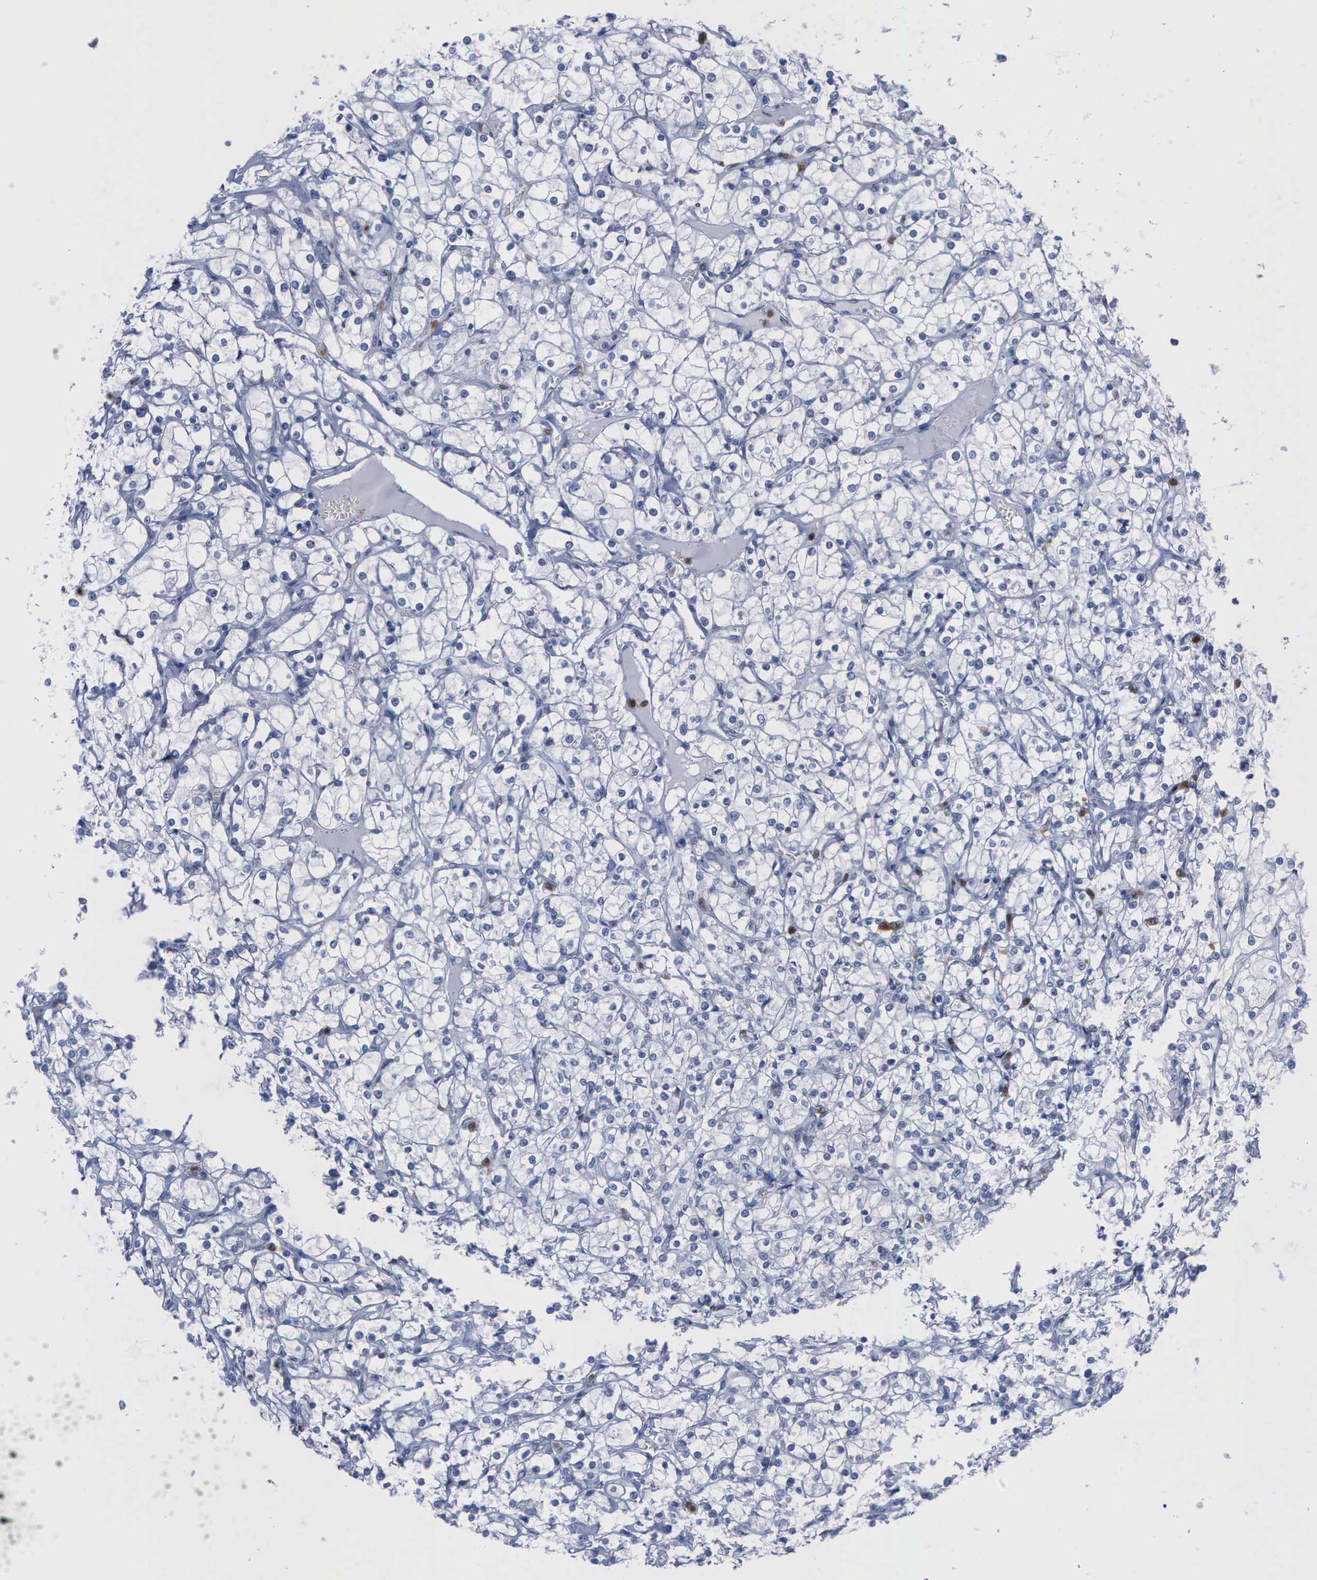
{"staining": {"intensity": "negative", "quantity": "none", "location": "none"}, "tissue": "renal cancer", "cell_type": "Tumor cells", "image_type": "cancer", "snomed": [{"axis": "morphology", "description": "Adenocarcinoma, NOS"}, {"axis": "topography", "description": "Kidney"}], "caption": "Histopathology image shows no protein positivity in tumor cells of renal cancer (adenocarcinoma) tissue. The staining is performed using DAB brown chromogen with nuclei counter-stained in using hematoxylin.", "gene": "CSTA", "patient": {"sex": "female", "age": 73}}